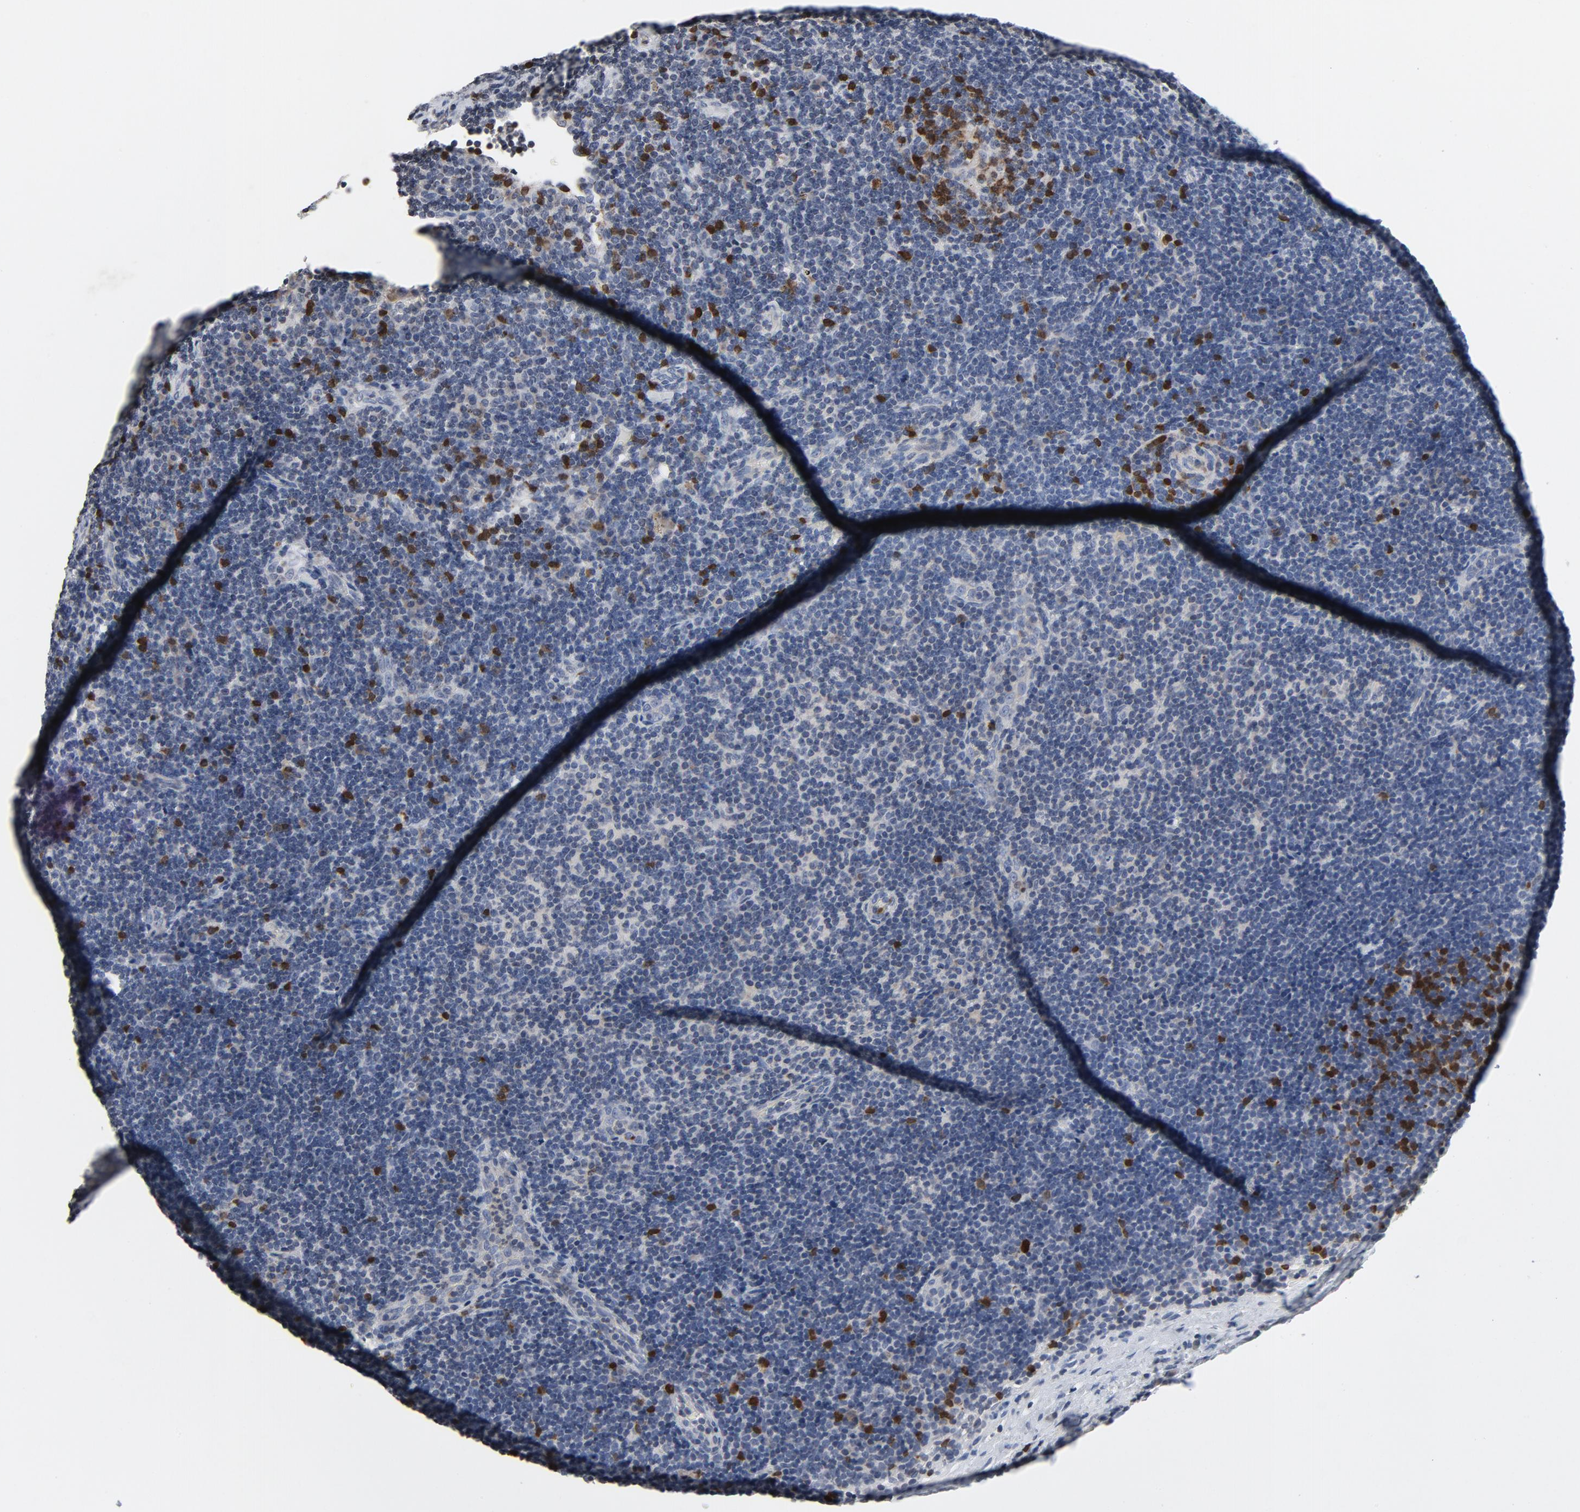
{"staining": {"intensity": "negative", "quantity": "none", "location": "none"}, "tissue": "lymphoma", "cell_type": "Tumor cells", "image_type": "cancer", "snomed": [{"axis": "morphology", "description": "Malignant lymphoma, non-Hodgkin's type, Low grade"}, {"axis": "topography", "description": "Lymph node"}], "caption": "Tumor cells show no significant staining in lymphoma.", "gene": "TCL1A", "patient": {"sex": "male", "age": 70}}